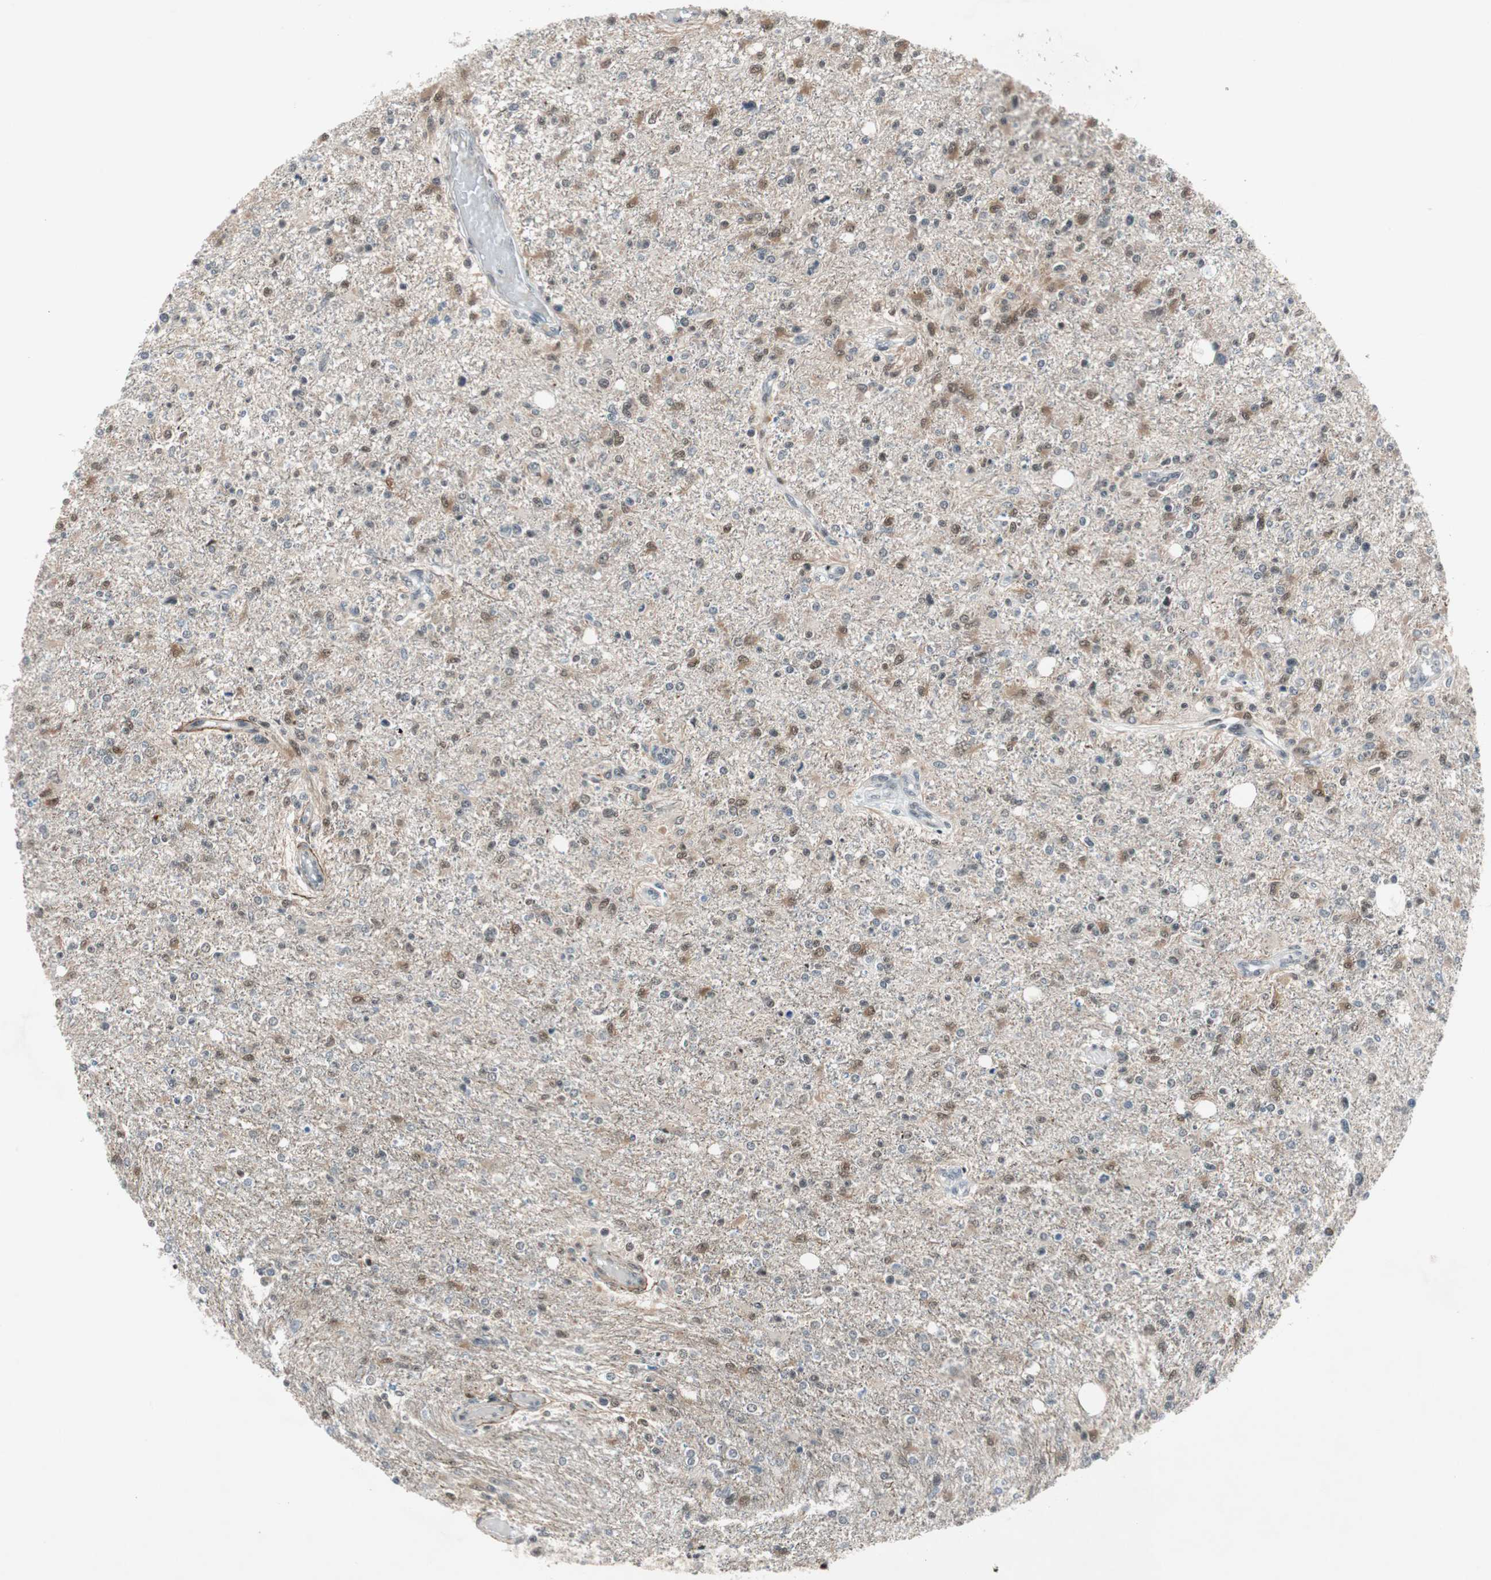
{"staining": {"intensity": "weak", "quantity": "<25%", "location": "nuclear"}, "tissue": "glioma", "cell_type": "Tumor cells", "image_type": "cancer", "snomed": [{"axis": "morphology", "description": "Glioma, malignant, High grade"}, {"axis": "topography", "description": "Cerebral cortex"}], "caption": "Tumor cells show no significant staining in malignant glioma (high-grade).", "gene": "FBXO44", "patient": {"sex": "male", "age": 76}}